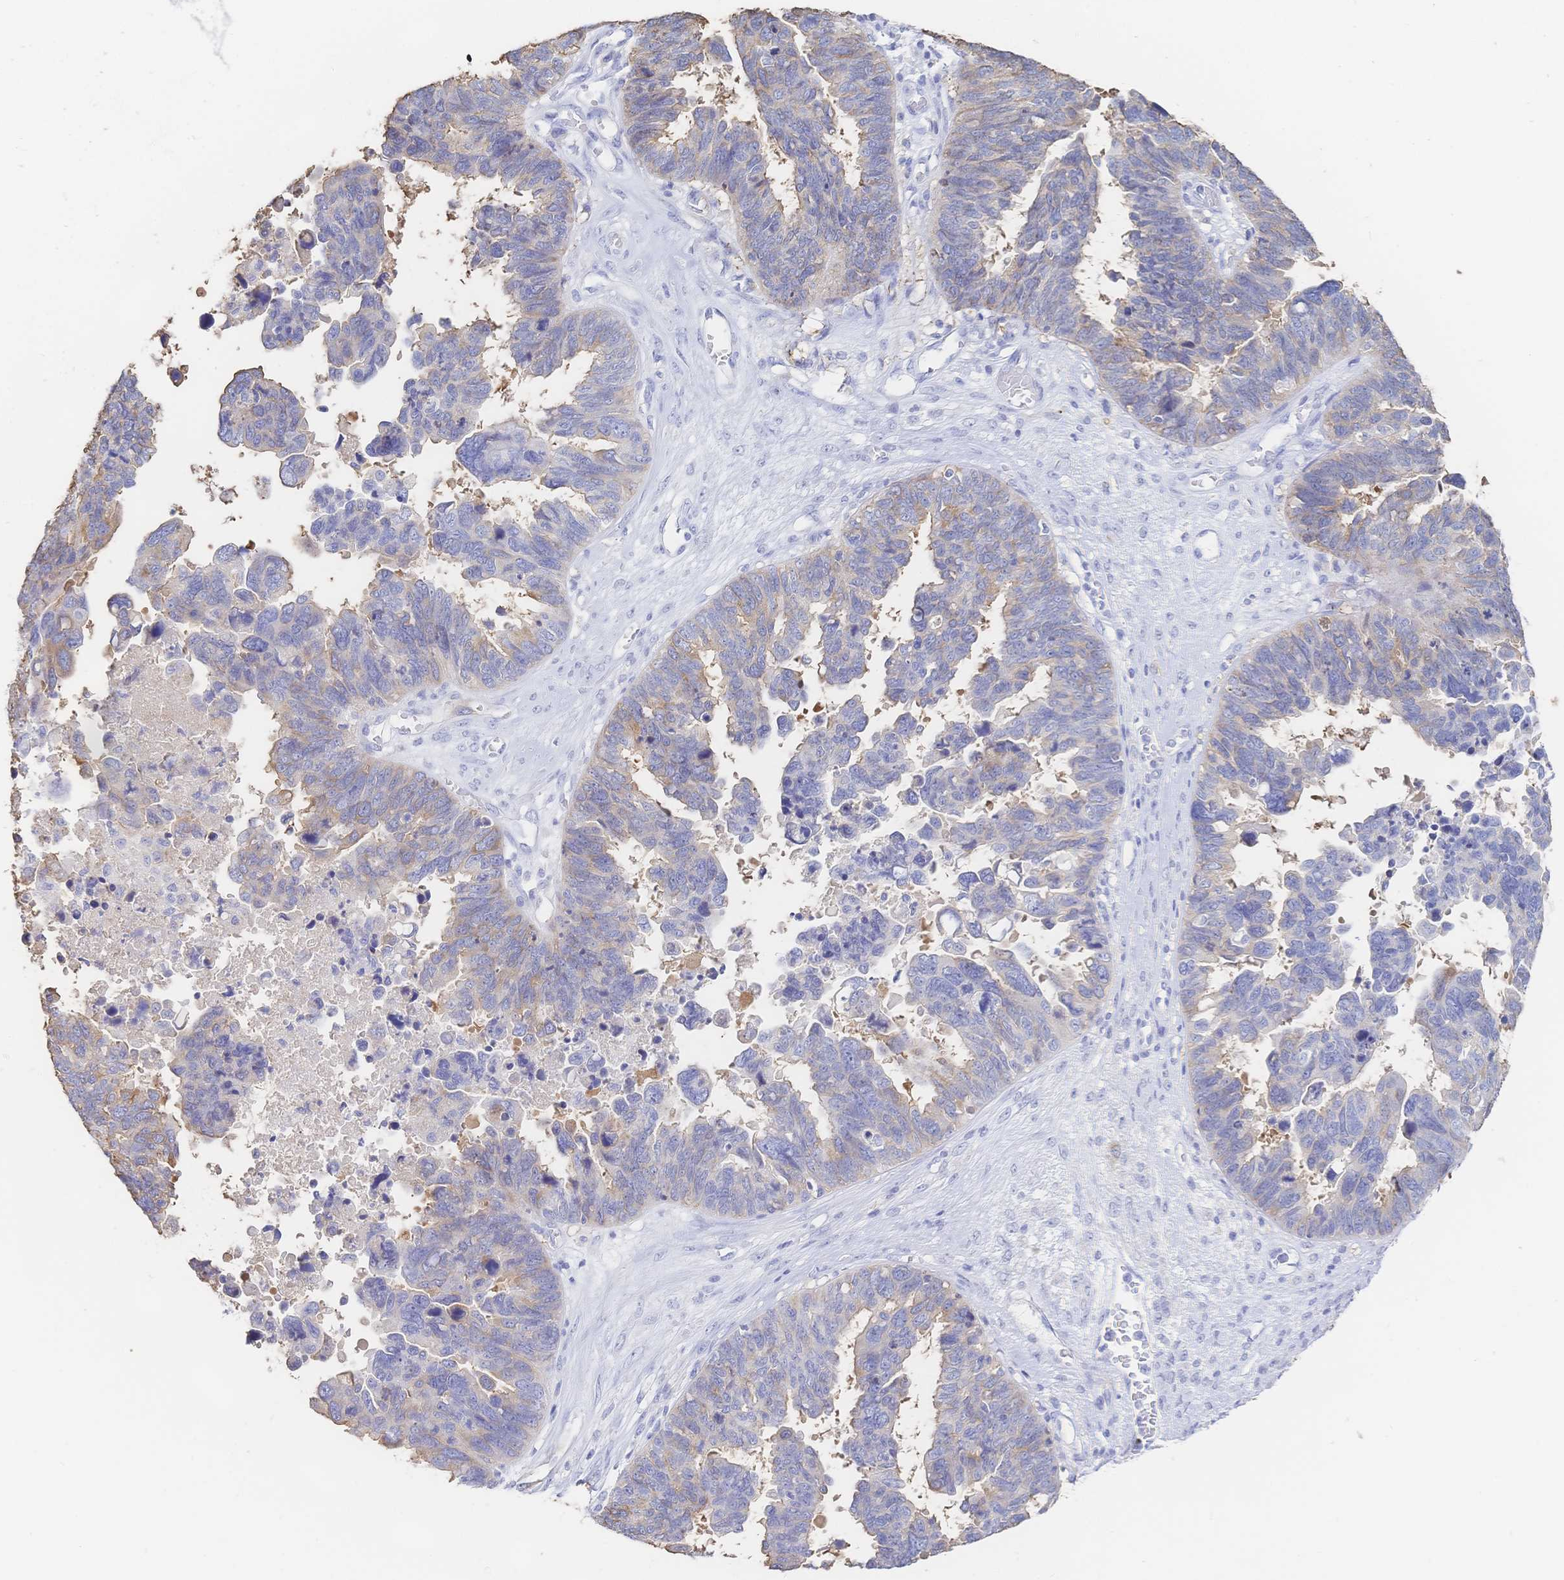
{"staining": {"intensity": "weak", "quantity": "<25%", "location": "cytoplasmic/membranous"}, "tissue": "ovarian cancer", "cell_type": "Tumor cells", "image_type": "cancer", "snomed": [{"axis": "morphology", "description": "Cystadenocarcinoma, serous, NOS"}, {"axis": "topography", "description": "Ovary"}], "caption": "Immunohistochemistry (IHC) image of ovarian serous cystadenocarcinoma stained for a protein (brown), which demonstrates no staining in tumor cells. (DAB IHC visualized using brightfield microscopy, high magnification).", "gene": "RRM1", "patient": {"sex": "female", "age": 60}}